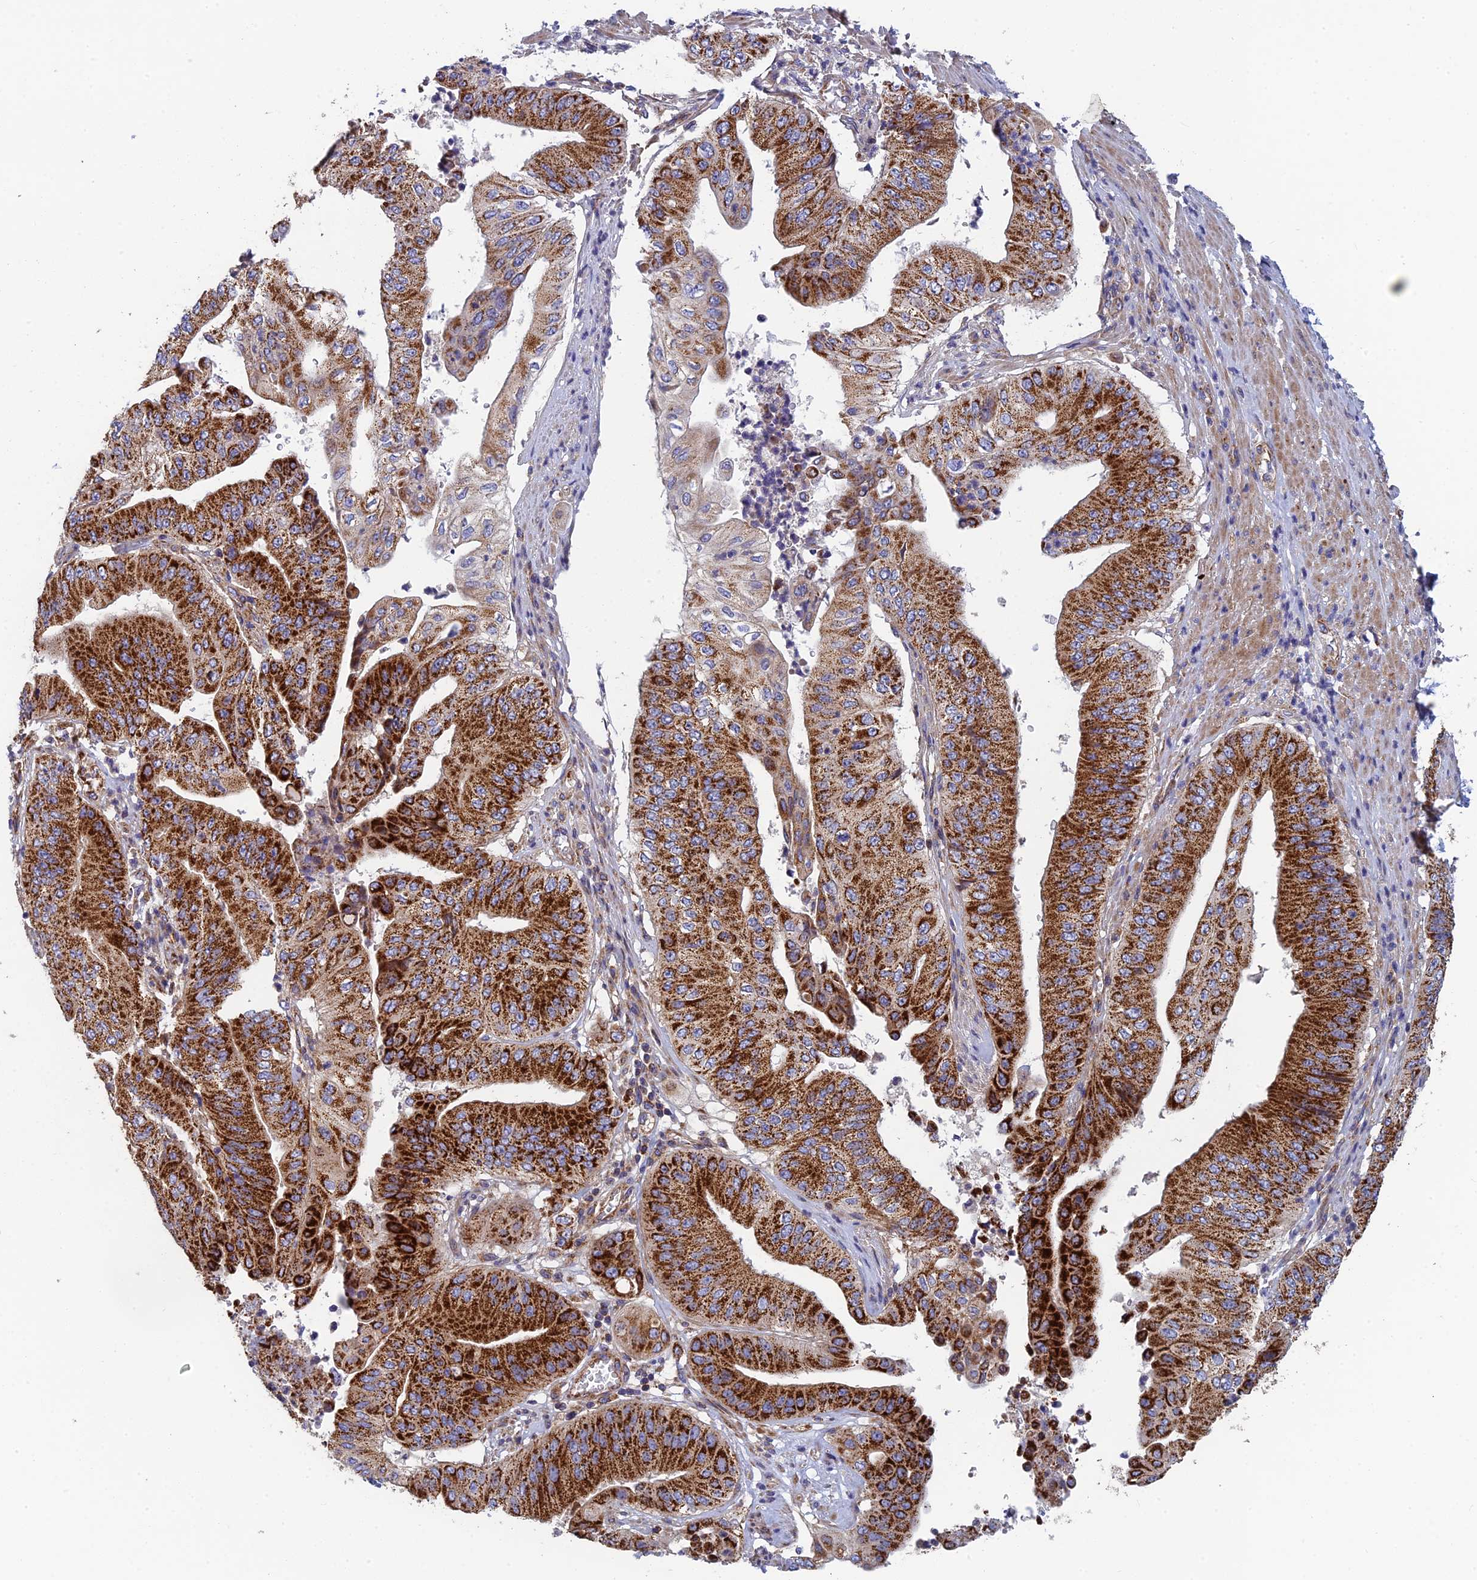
{"staining": {"intensity": "strong", "quantity": ">75%", "location": "cytoplasmic/membranous"}, "tissue": "pancreatic cancer", "cell_type": "Tumor cells", "image_type": "cancer", "snomed": [{"axis": "morphology", "description": "Adenocarcinoma, NOS"}, {"axis": "topography", "description": "Pancreas"}], "caption": "Strong cytoplasmic/membranous expression for a protein is identified in about >75% of tumor cells of pancreatic cancer using immunohistochemistry (IHC).", "gene": "MRPS9", "patient": {"sex": "female", "age": 77}}